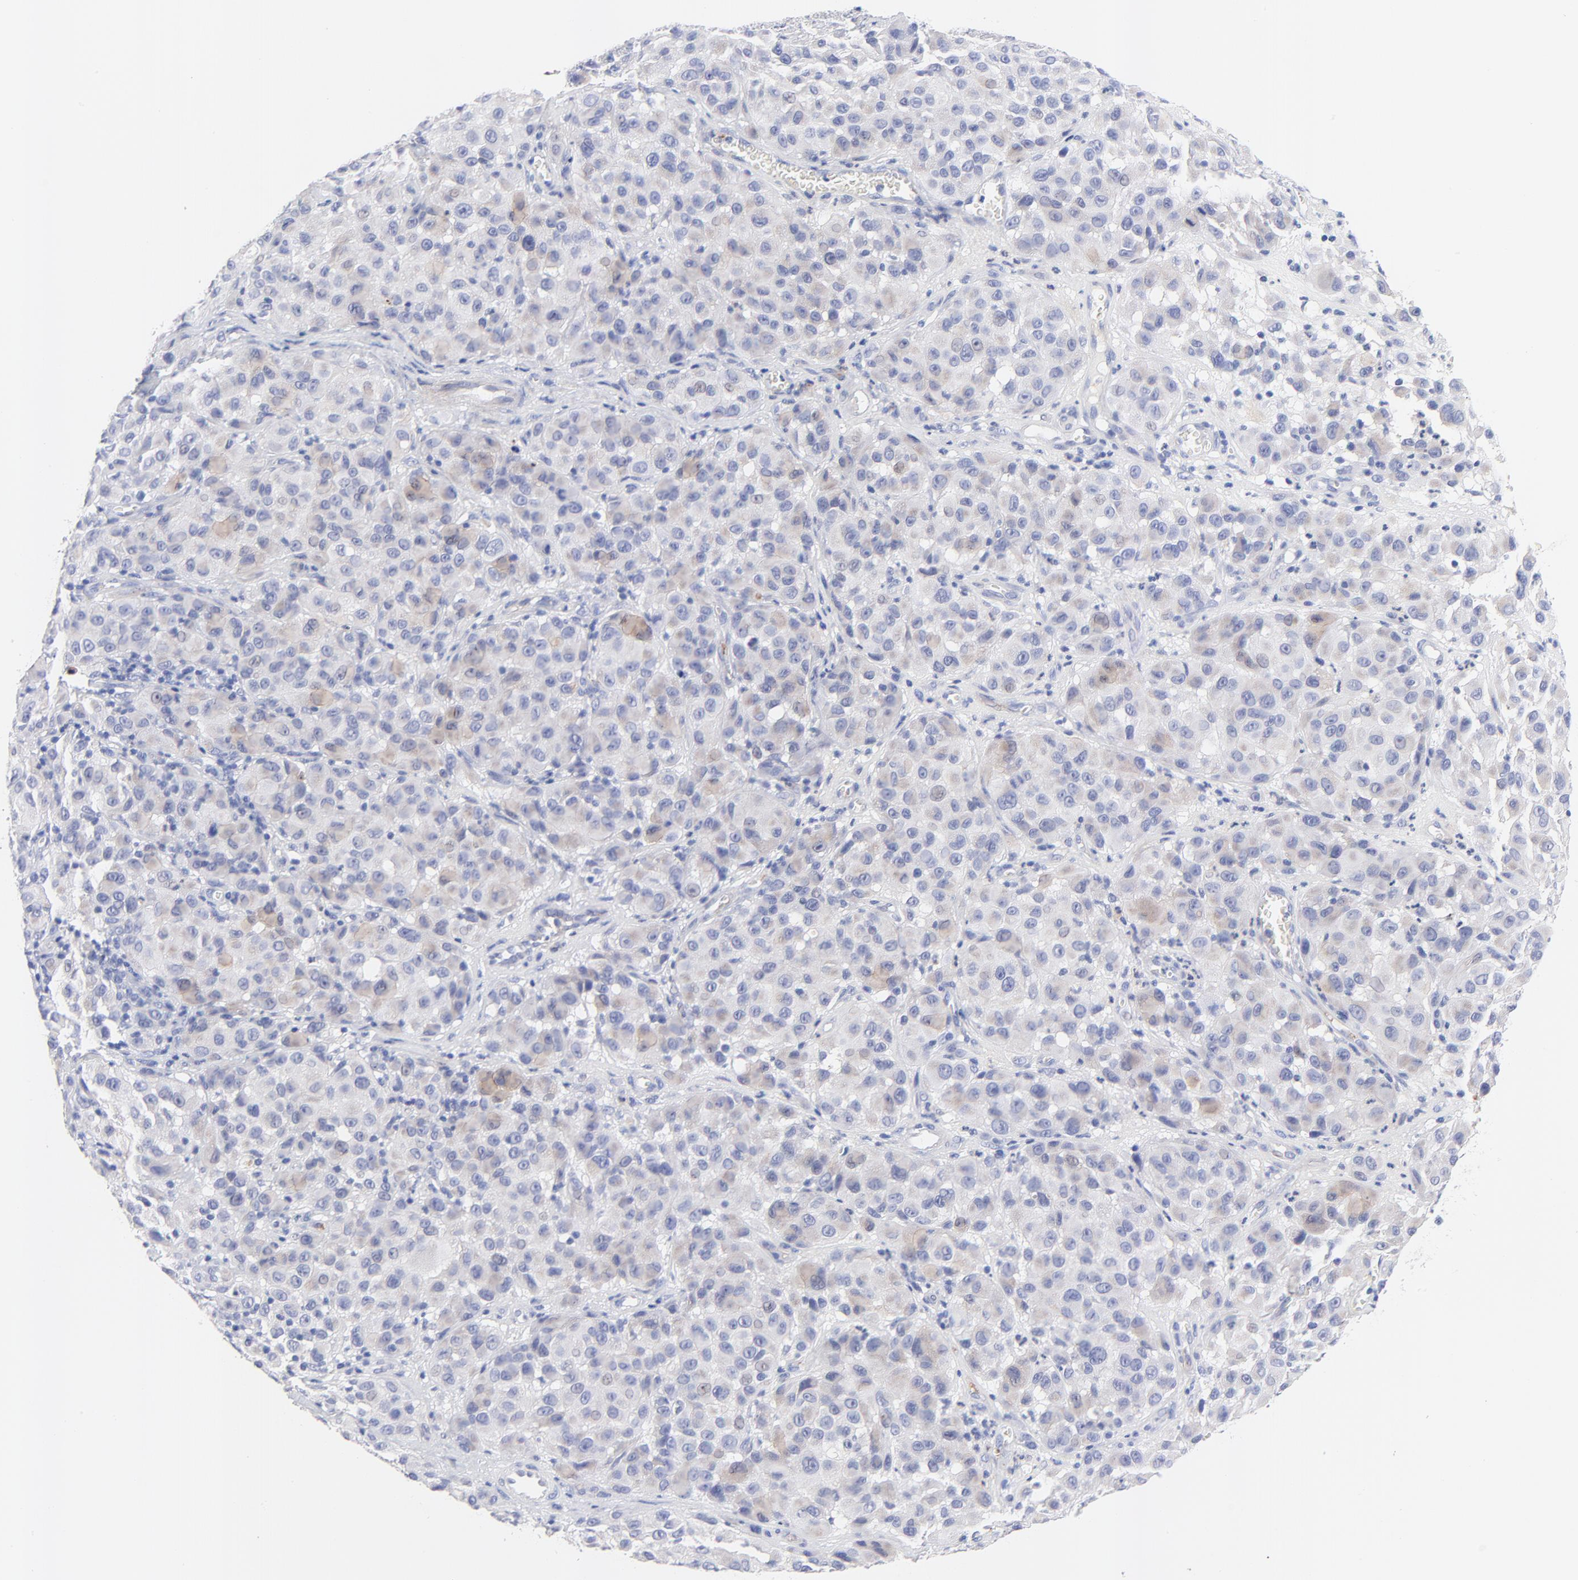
{"staining": {"intensity": "negative", "quantity": "none", "location": "none"}, "tissue": "melanoma", "cell_type": "Tumor cells", "image_type": "cancer", "snomed": [{"axis": "morphology", "description": "Malignant melanoma, NOS"}, {"axis": "topography", "description": "Skin"}], "caption": "This micrograph is of malignant melanoma stained with immunohistochemistry to label a protein in brown with the nuclei are counter-stained blue. There is no positivity in tumor cells.", "gene": "FAM117B", "patient": {"sex": "female", "age": 21}}